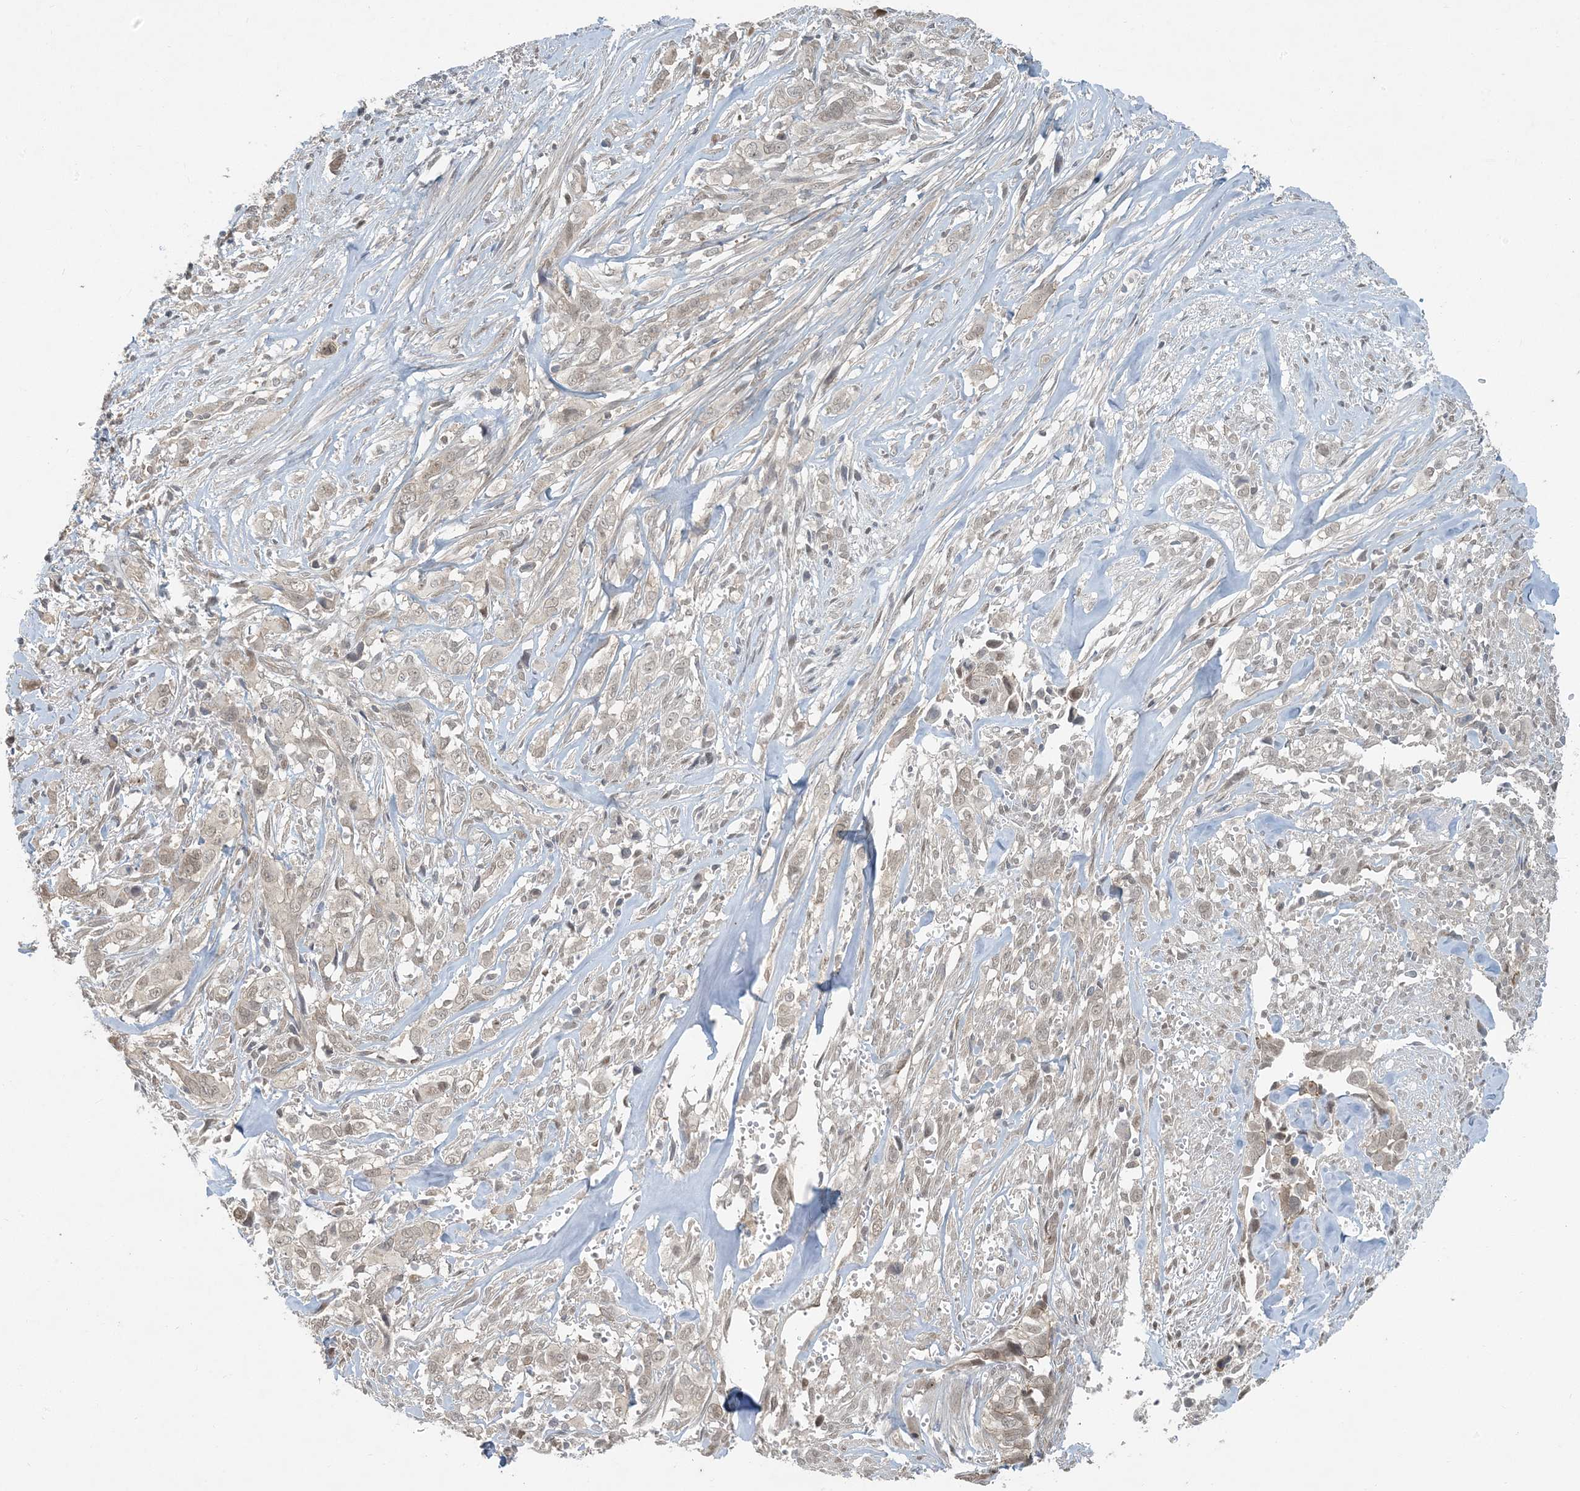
{"staining": {"intensity": "moderate", "quantity": "<25%", "location": "cytoplasmic/membranous"}, "tissue": "liver cancer", "cell_type": "Tumor cells", "image_type": "cancer", "snomed": [{"axis": "morphology", "description": "Cholangiocarcinoma"}, {"axis": "topography", "description": "Liver"}], "caption": "This micrograph shows immunohistochemistry staining of human cholangiocarcinoma (liver), with low moderate cytoplasmic/membranous positivity in about <25% of tumor cells.", "gene": "BCORL1", "patient": {"sex": "female", "age": 79}}